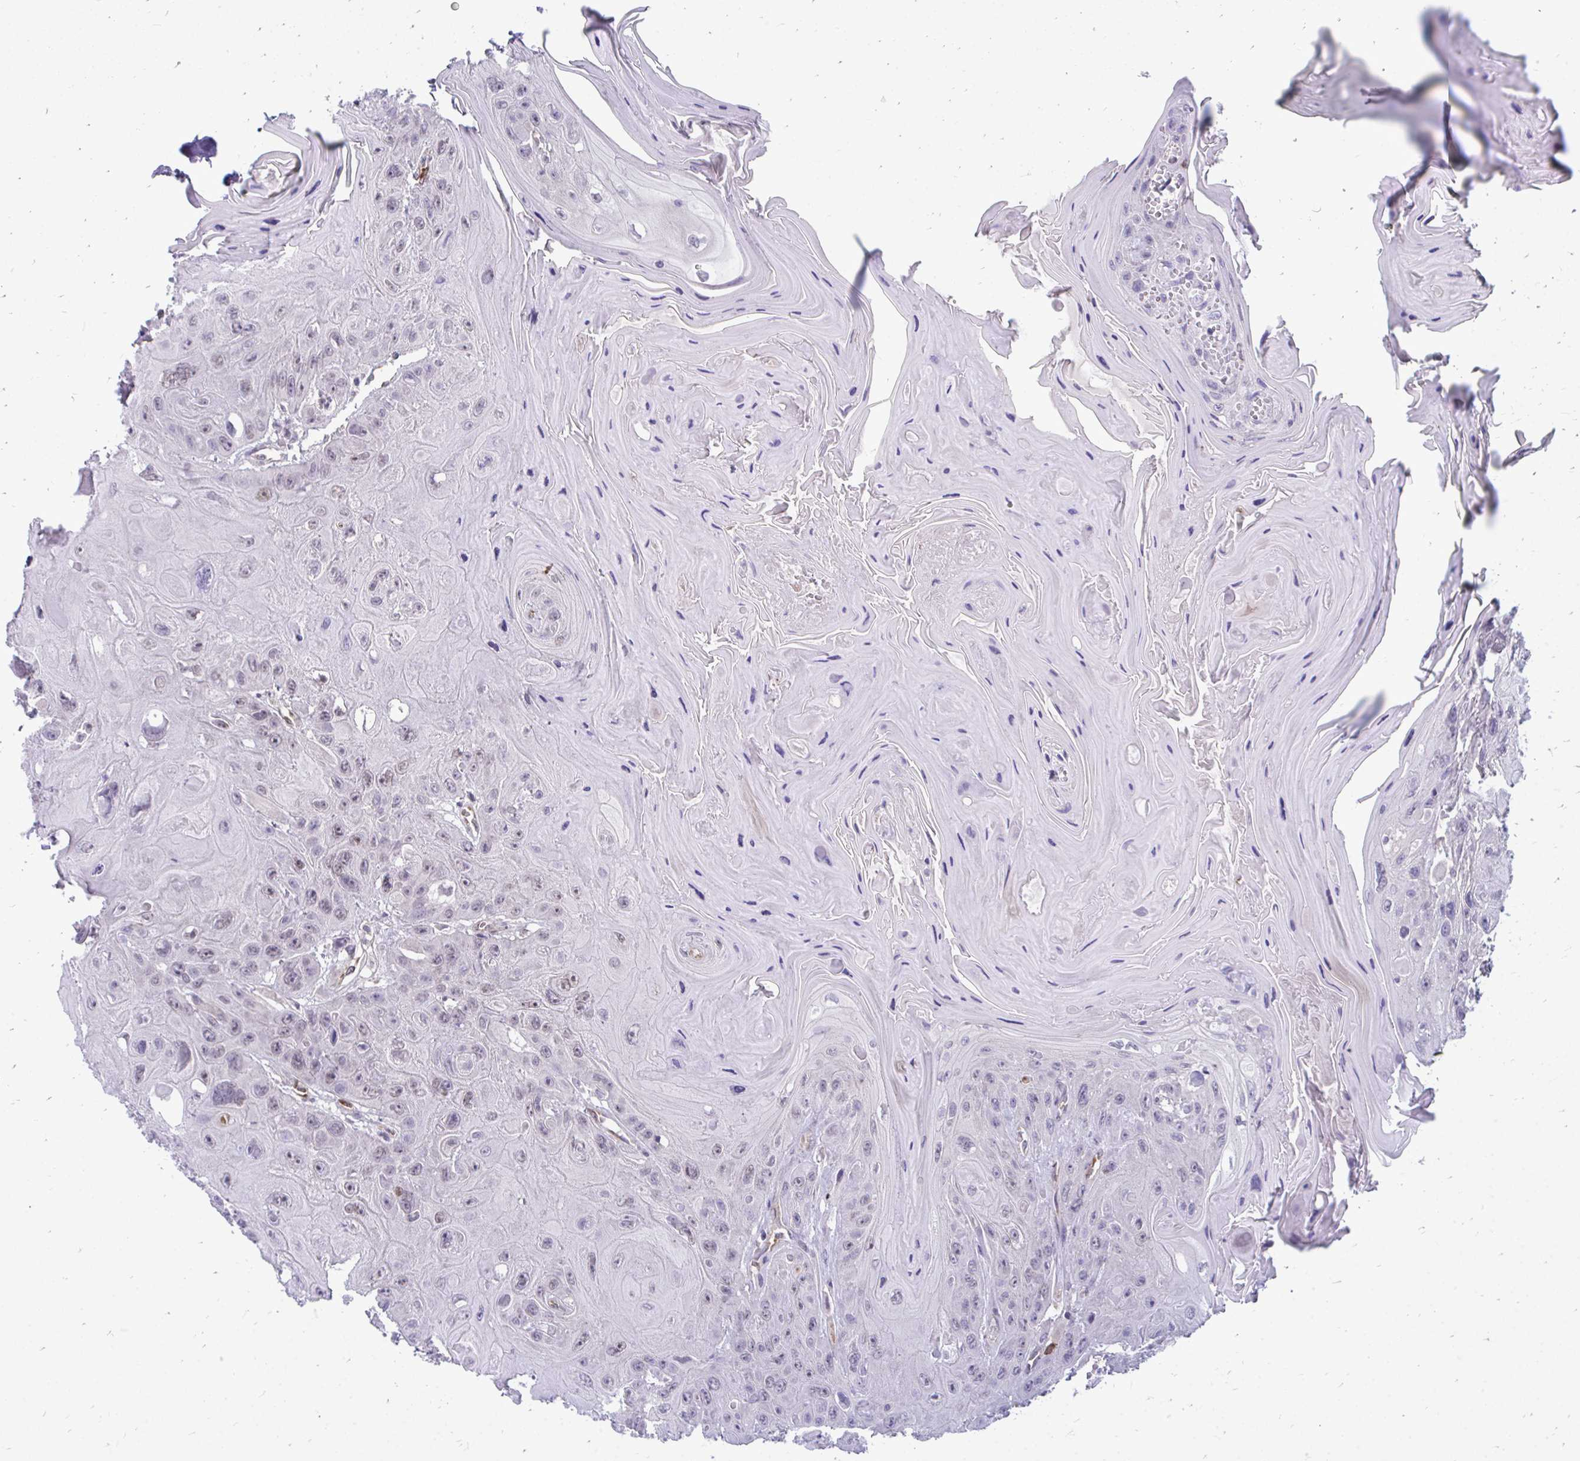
{"staining": {"intensity": "weak", "quantity": "25%-75%", "location": "nuclear"}, "tissue": "head and neck cancer", "cell_type": "Tumor cells", "image_type": "cancer", "snomed": [{"axis": "morphology", "description": "Squamous cell carcinoma, NOS"}, {"axis": "topography", "description": "Head-Neck"}], "caption": "Head and neck cancer stained with immunohistochemistry (IHC) exhibits weak nuclear positivity in about 25%-75% of tumor cells.", "gene": "ACSL5", "patient": {"sex": "female", "age": 59}}